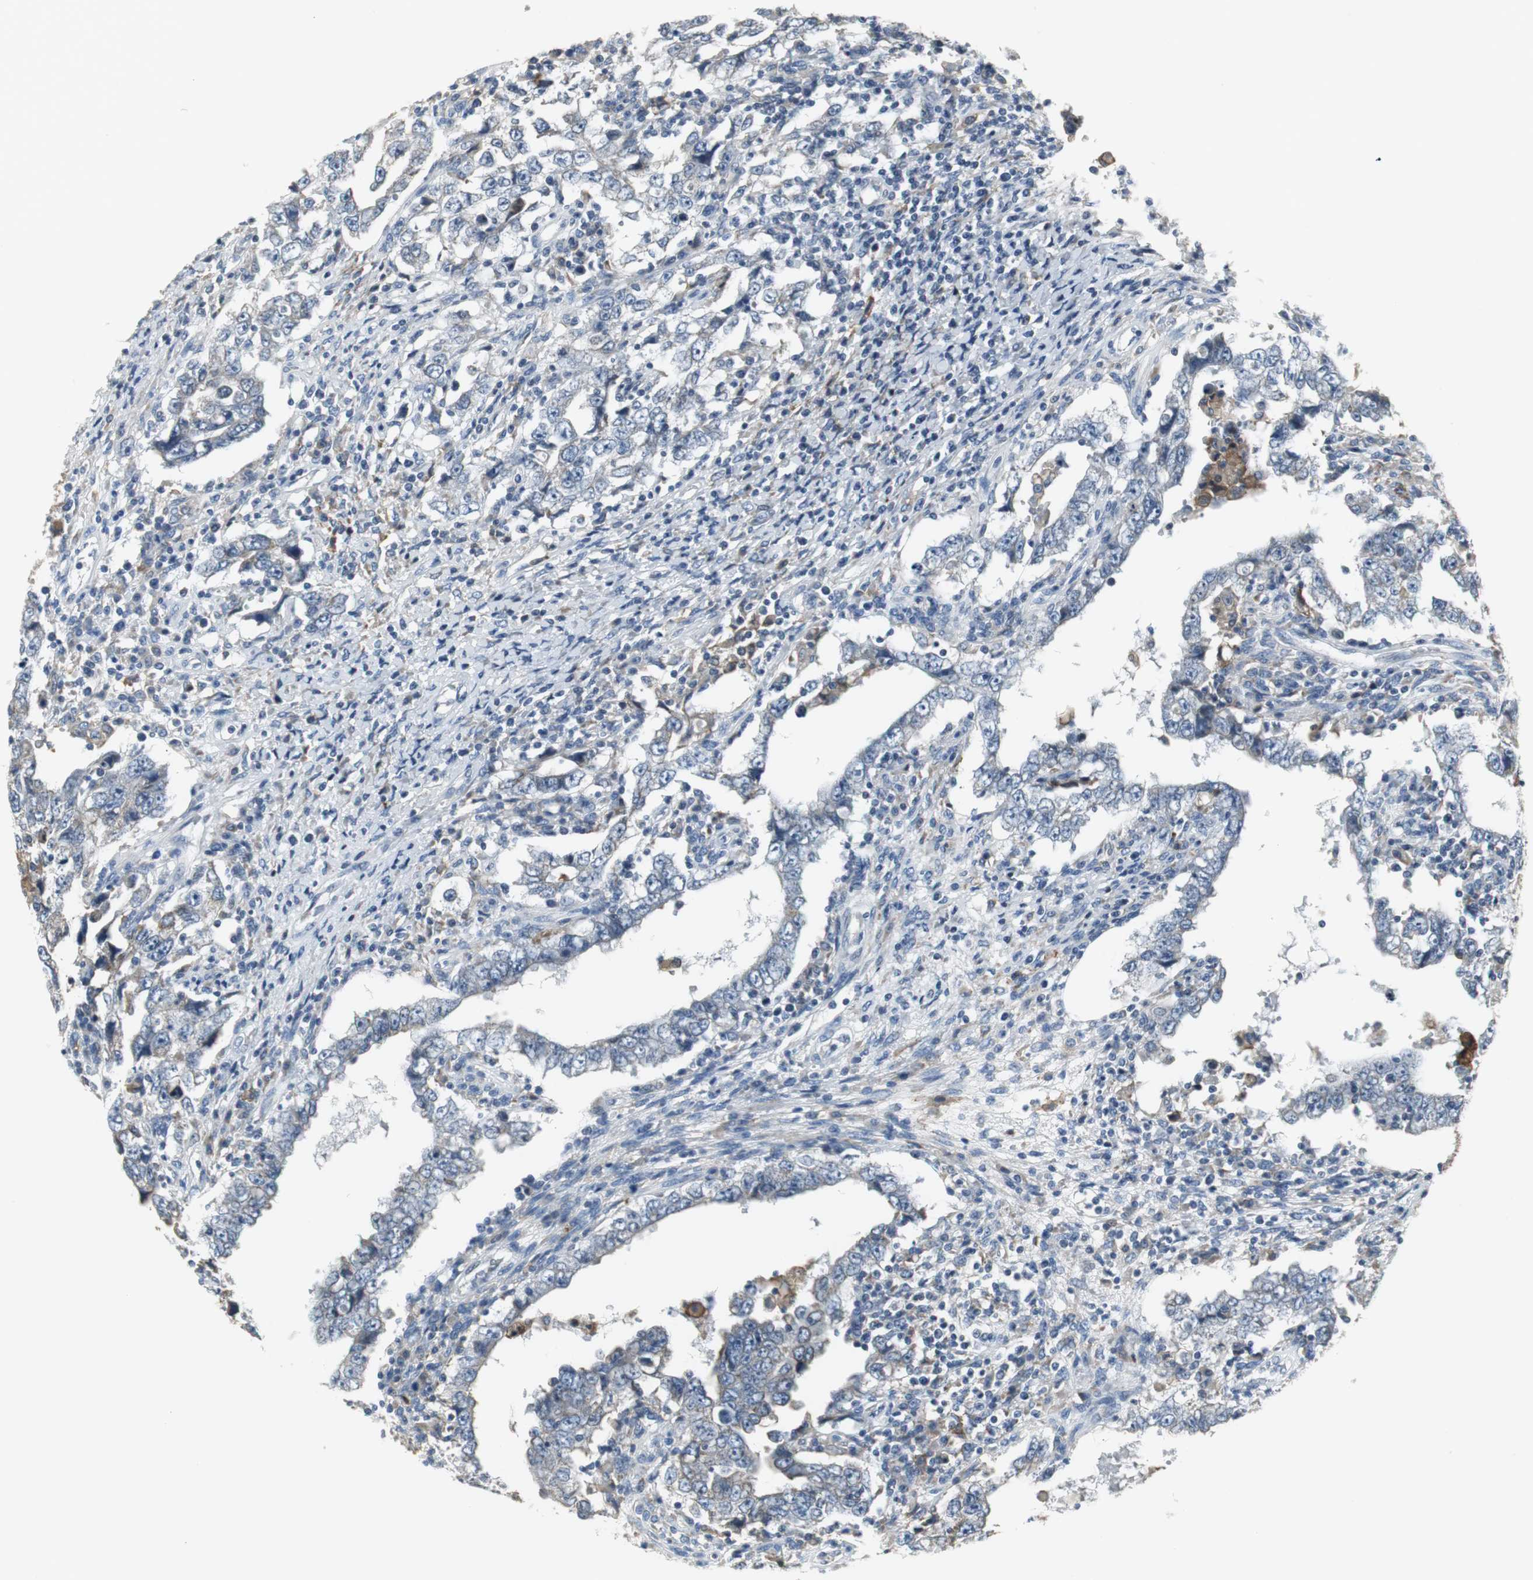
{"staining": {"intensity": "weak", "quantity": "<25%", "location": "cytoplasmic/membranous"}, "tissue": "testis cancer", "cell_type": "Tumor cells", "image_type": "cancer", "snomed": [{"axis": "morphology", "description": "Carcinoma, Embryonal, NOS"}, {"axis": "topography", "description": "Testis"}], "caption": "An image of human embryonal carcinoma (testis) is negative for staining in tumor cells. (DAB immunohistochemistry, high magnification).", "gene": "SLC2A5", "patient": {"sex": "male", "age": 26}}